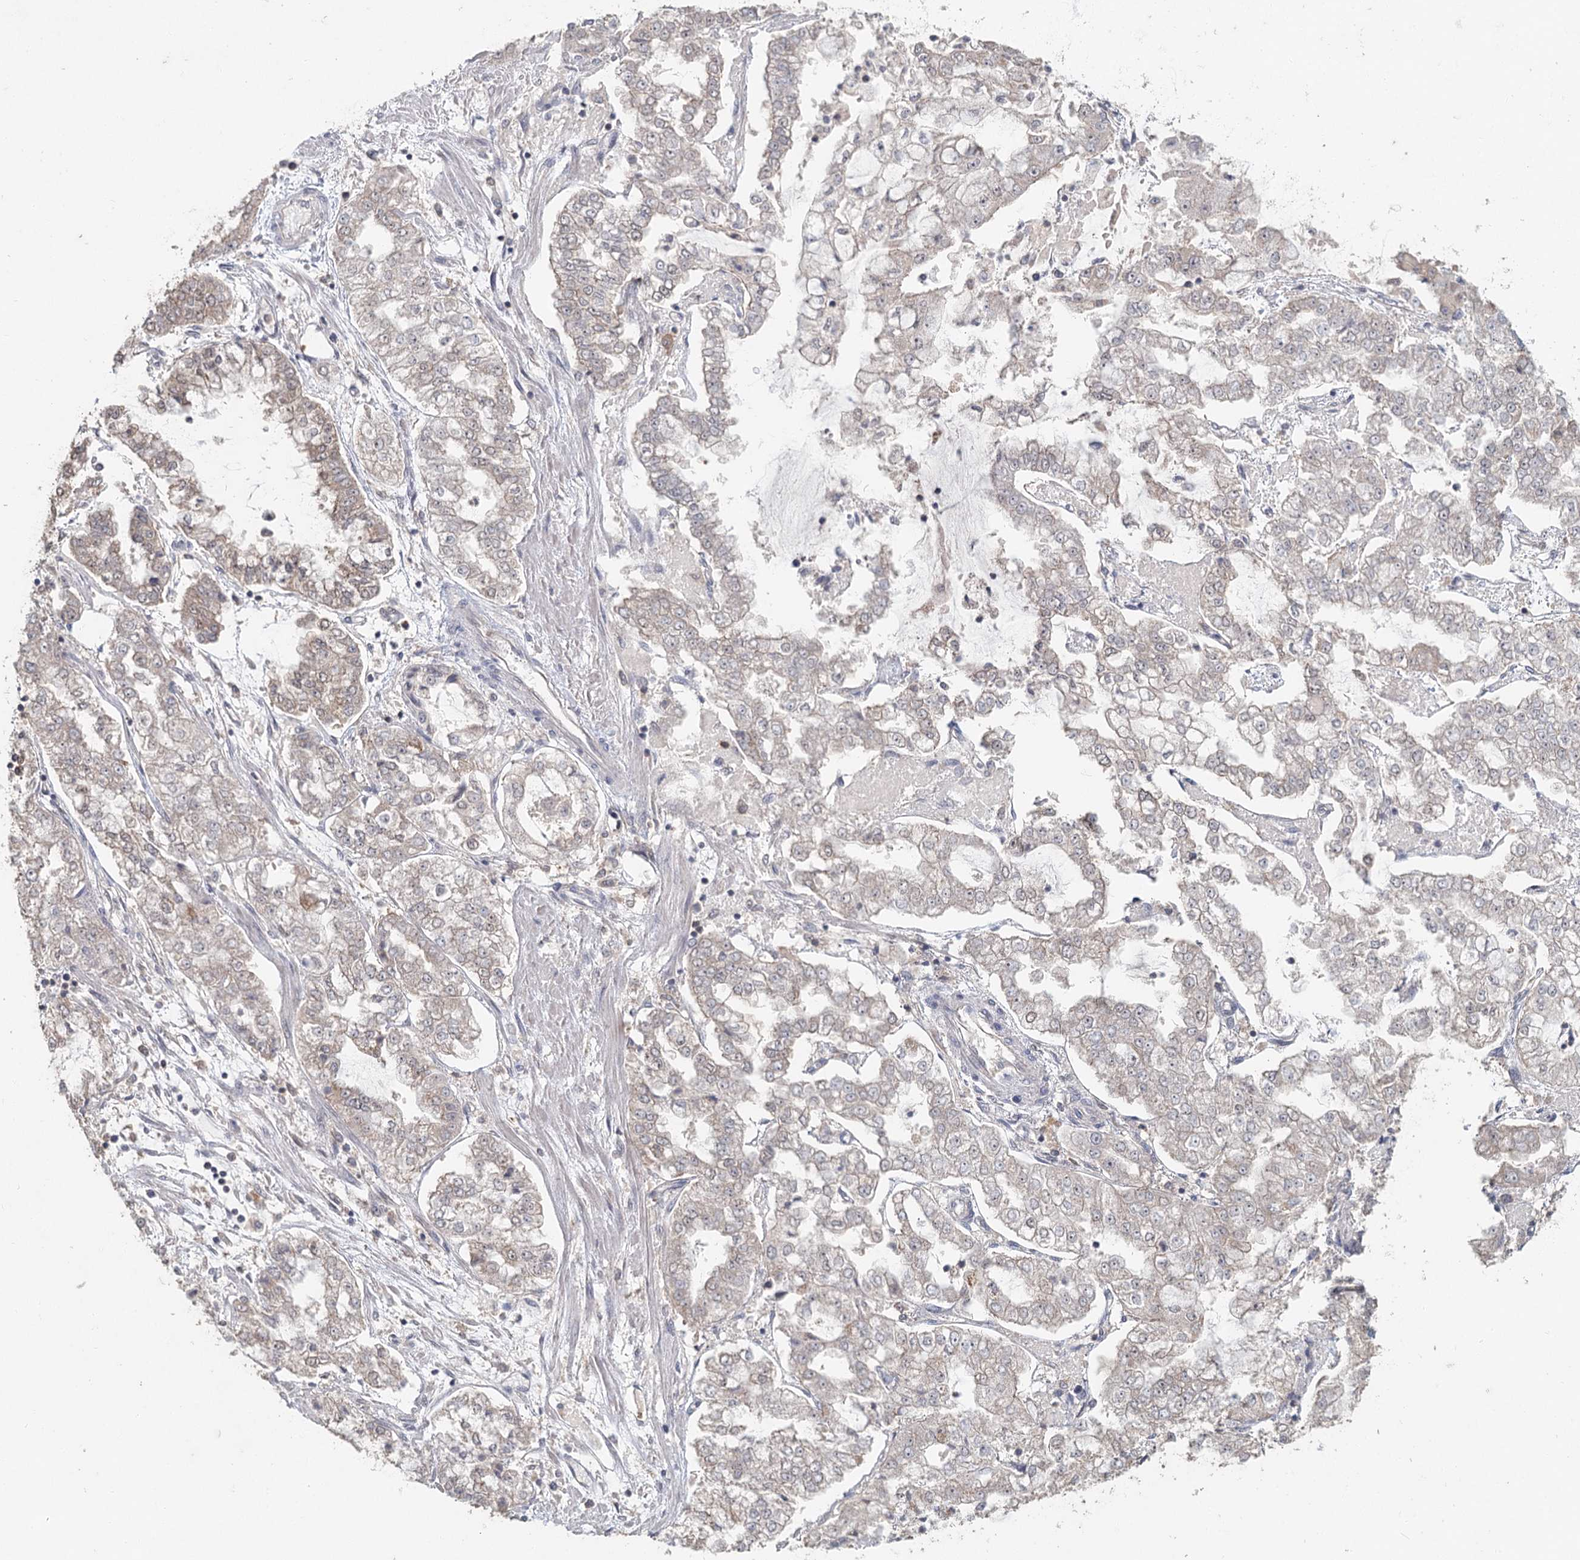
{"staining": {"intensity": "weak", "quantity": "25%-75%", "location": "cytoplasmic/membranous"}, "tissue": "stomach cancer", "cell_type": "Tumor cells", "image_type": "cancer", "snomed": [{"axis": "morphology", "description": "Adenocarcinoma, NOS"}, {"axis": "topography", "description": "Stomach"}], "caption": "Stomach adenocarcinoma tissue displays weak cytoplasmic/membranous staining in approximately 25%-75% of tumor cells (DAB IHC with brightfield microscopy, high magnification).", "gene": "ADK", "patient": {"sex": "male", "age": 76}}